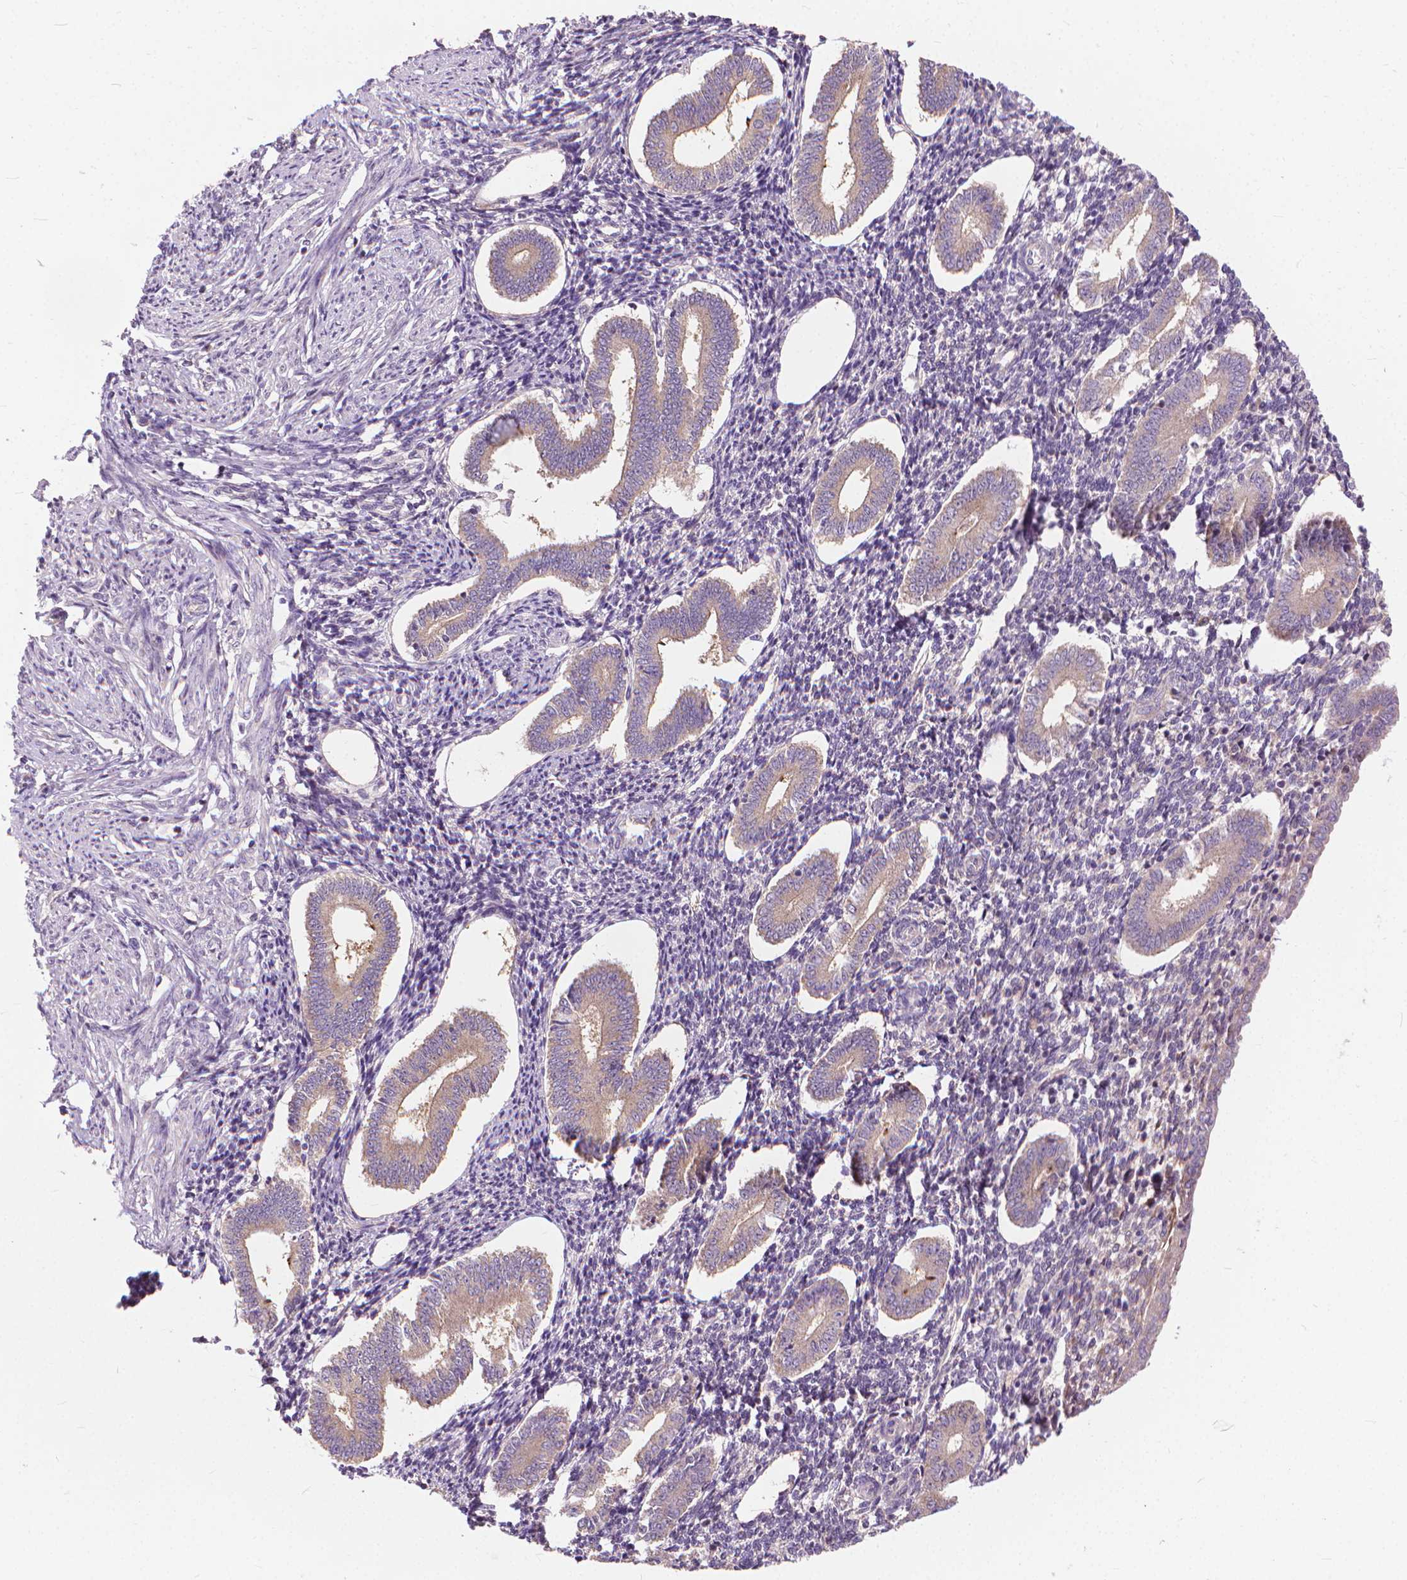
{"staining": {"intensity": "negative", "quantity": "none", "location": "none"}, "tissue": "endometrium", "cell_type": "Cells in endometrial stroma", "image_type": "normal", "snomed": [{"axis": "morphology", "description": "Normal tissue, NOS"}, {"axis": "topography", "description": "Endometrium"}], "caption": "DAB immunohistochemical staining of benign human endometrium shows no significant staining in cells in endometrial stroma.", "gene": "NUDT1", "patient": {"sex": "female", "age": 40}}